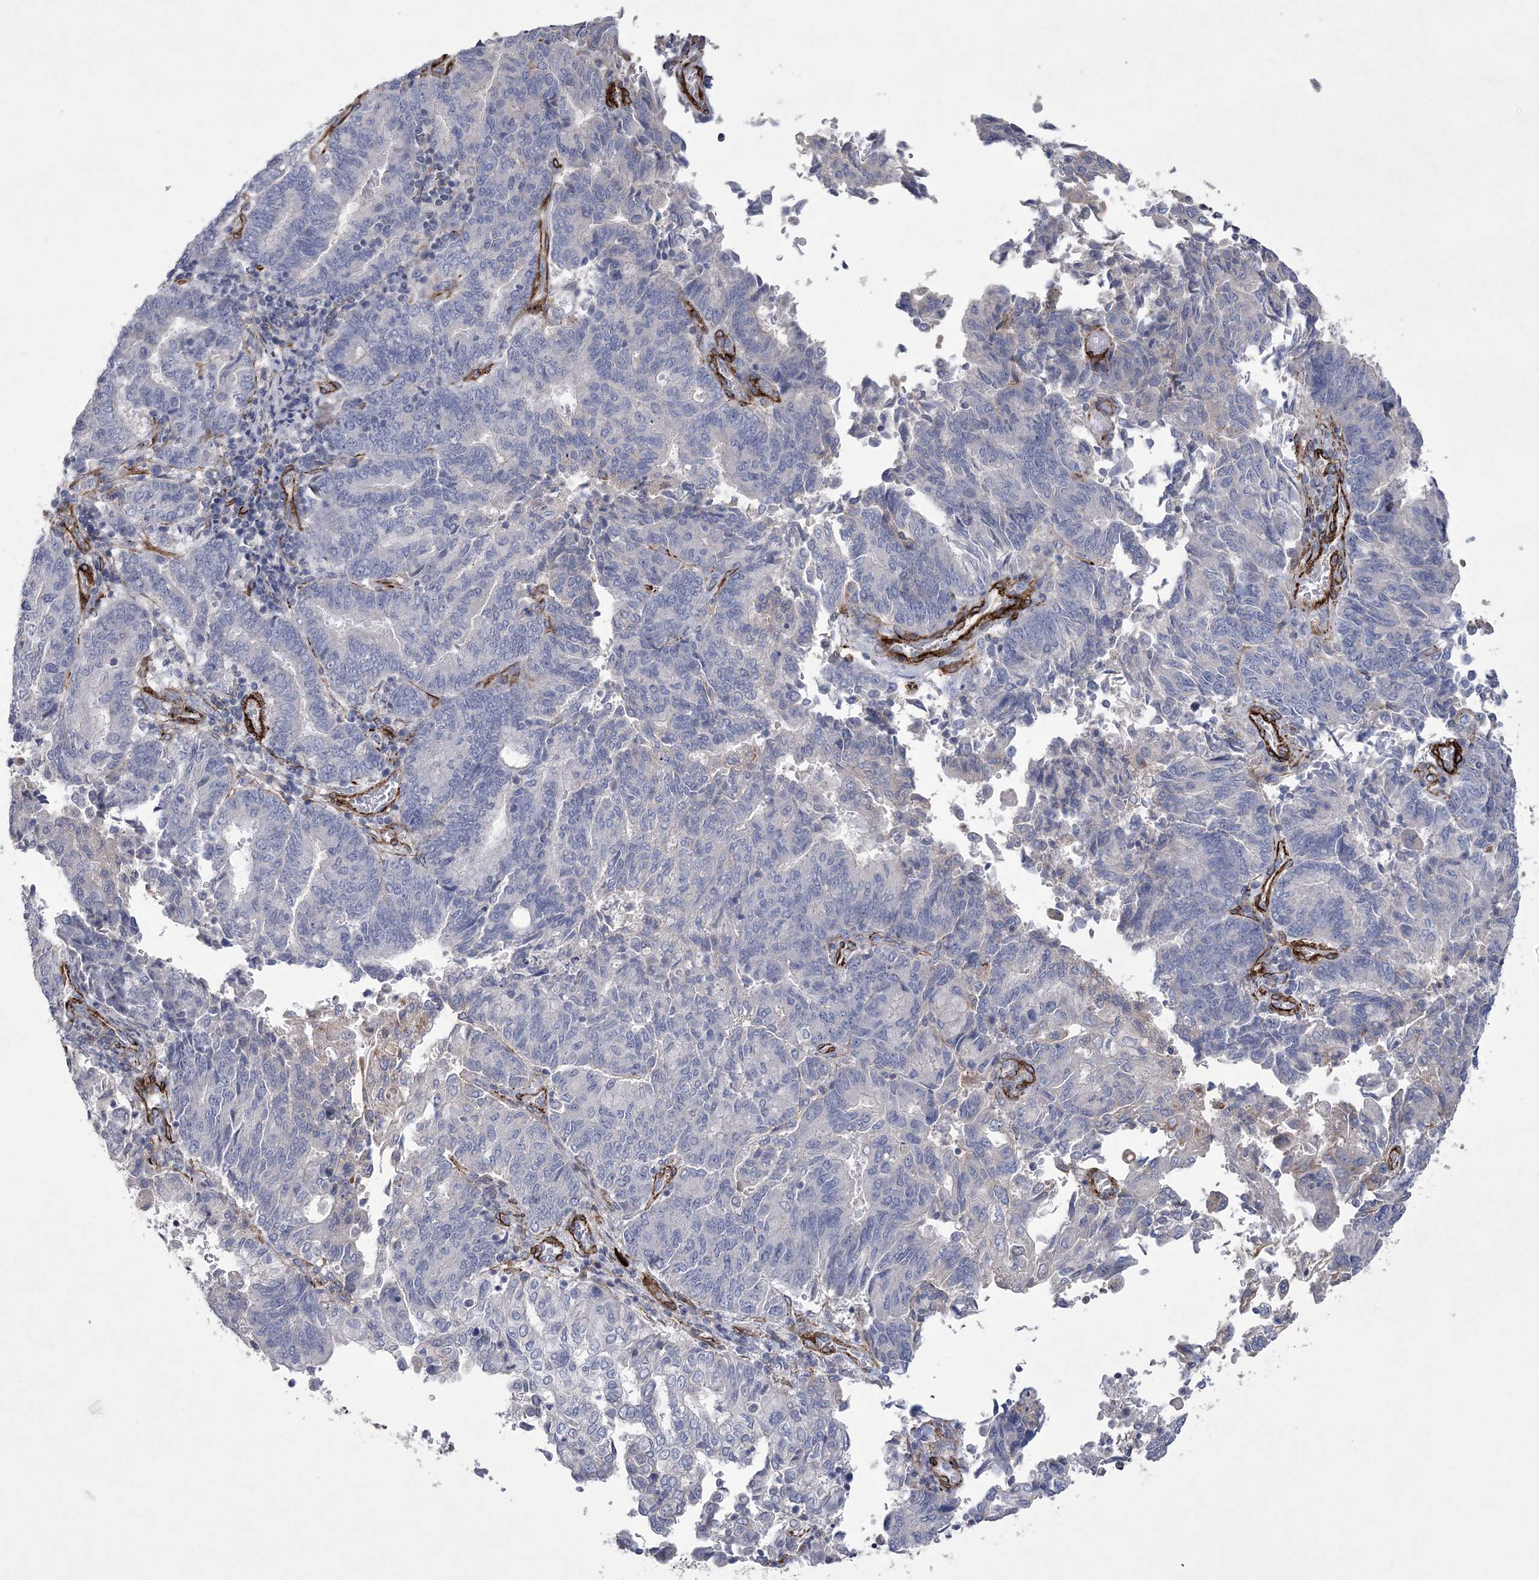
{"staining": {"intensity": "negative", "quantity": "none", "location": "none"}, "tissue": "endometrial cancer", "cell_type": "Tumor cells", "image_type": "cancer", "snomed": [{"axis": "morphology", "description": "Adenocarcinoma, NOS"}, {"axis": "topography", "description": "Endometrium"}], "caption": "Image shows no protein staining in tumor cells of adenocarcinoma (endometrial) tissue.", "gene": "ARSJ", "patient": {"sex": "female", "age": 80}}